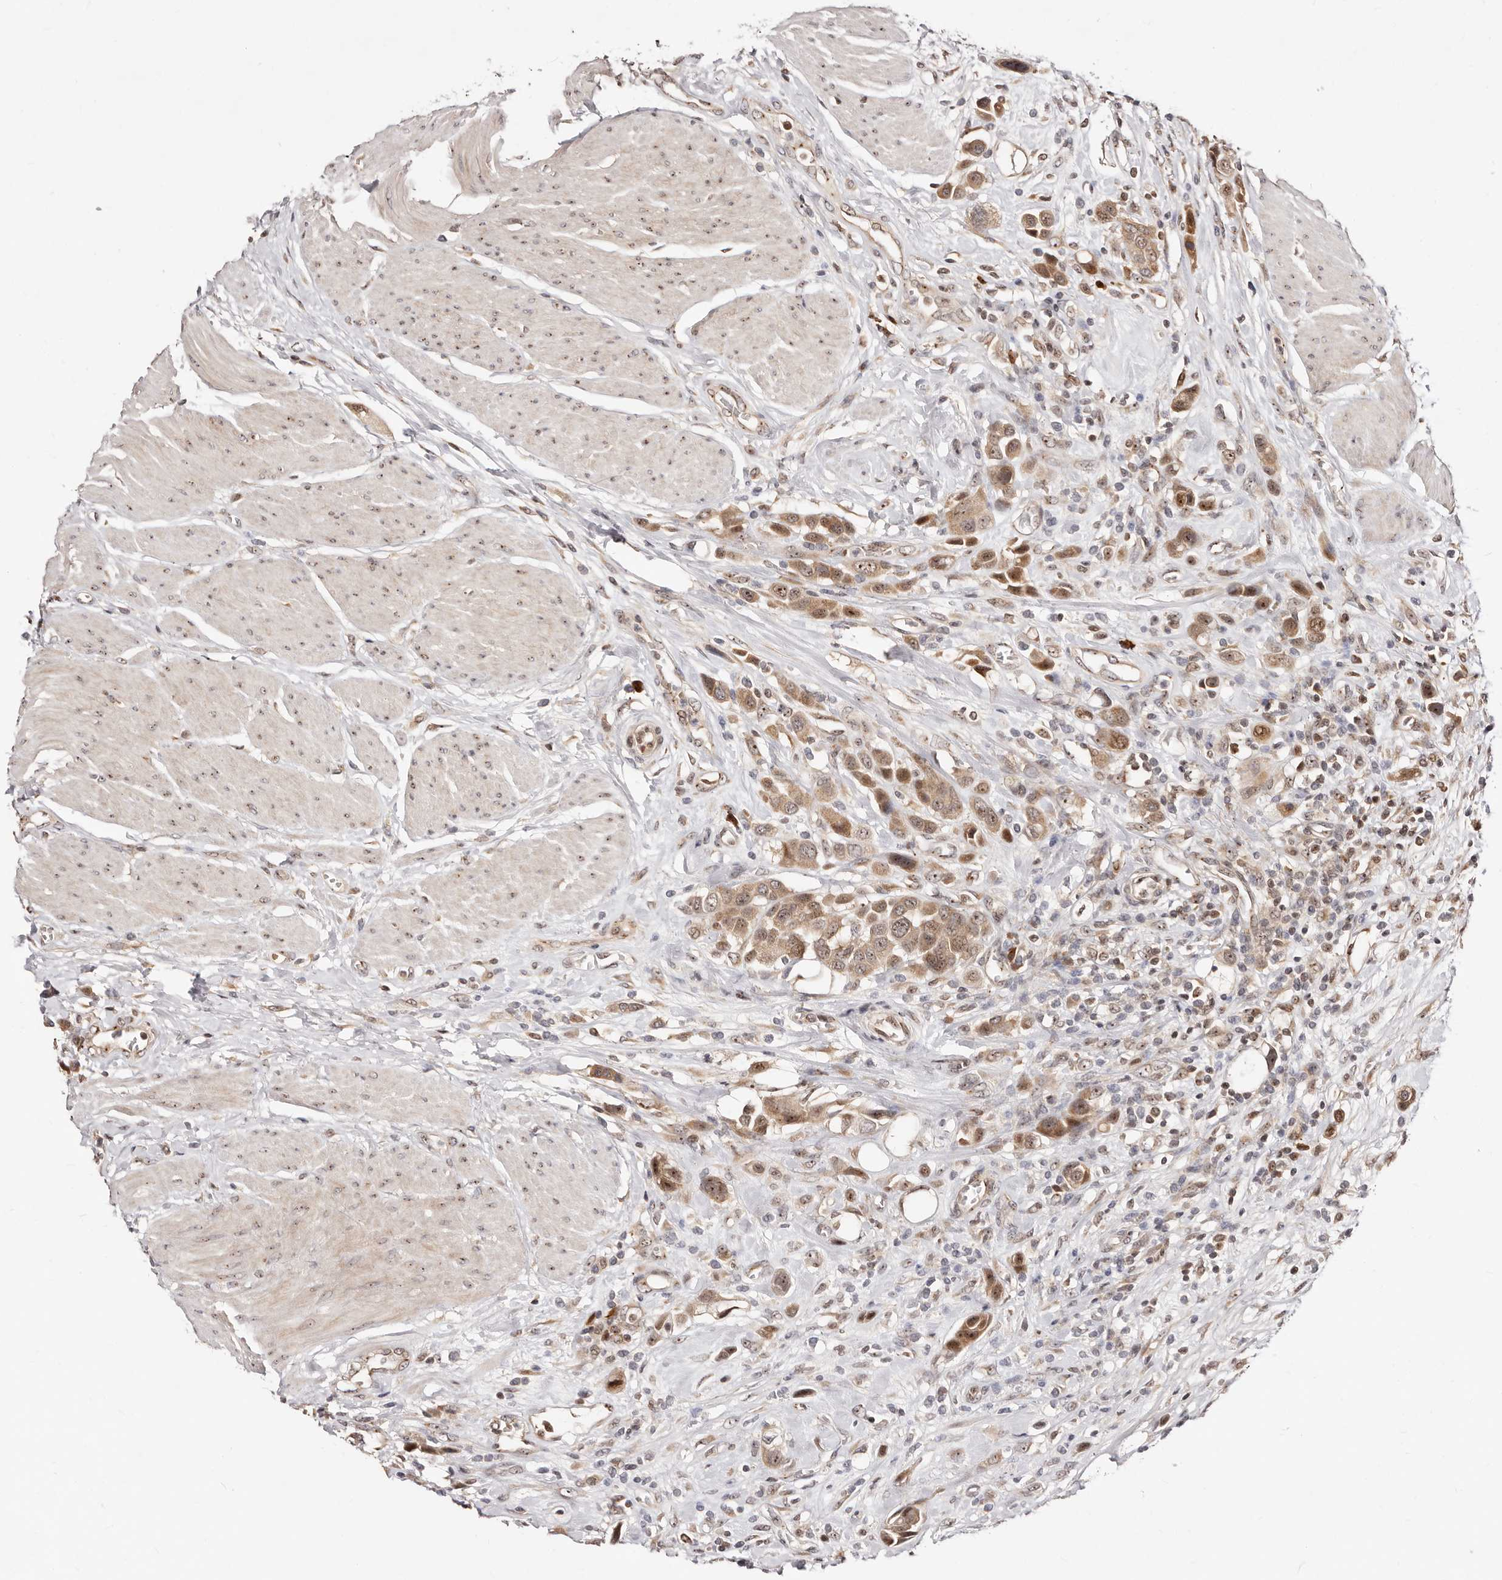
{"staining": {"intensity": "moderate", "quantity": ">75%", "location": "cytoplasmic/membranous,nuclear"}, "tissue": "urothelial cancer", "cell_type": "Tumor cells", "image_type": "cancer", "snomed": [{"axis": "morphology", "description": "Urothelial carcinoma, High grade"}, {"axis": "topography", "description": "Urinary bladder"}], "caption": "This is a photomicrograph of immunohistochemistry staining of urothelial carcinoma (high-grade), which shows moderate expression in the cytoplasmic/membranous and nuclear of tumor cells.", "gene": "APOL6", "patient": {"sex": "male", "age": 50}}